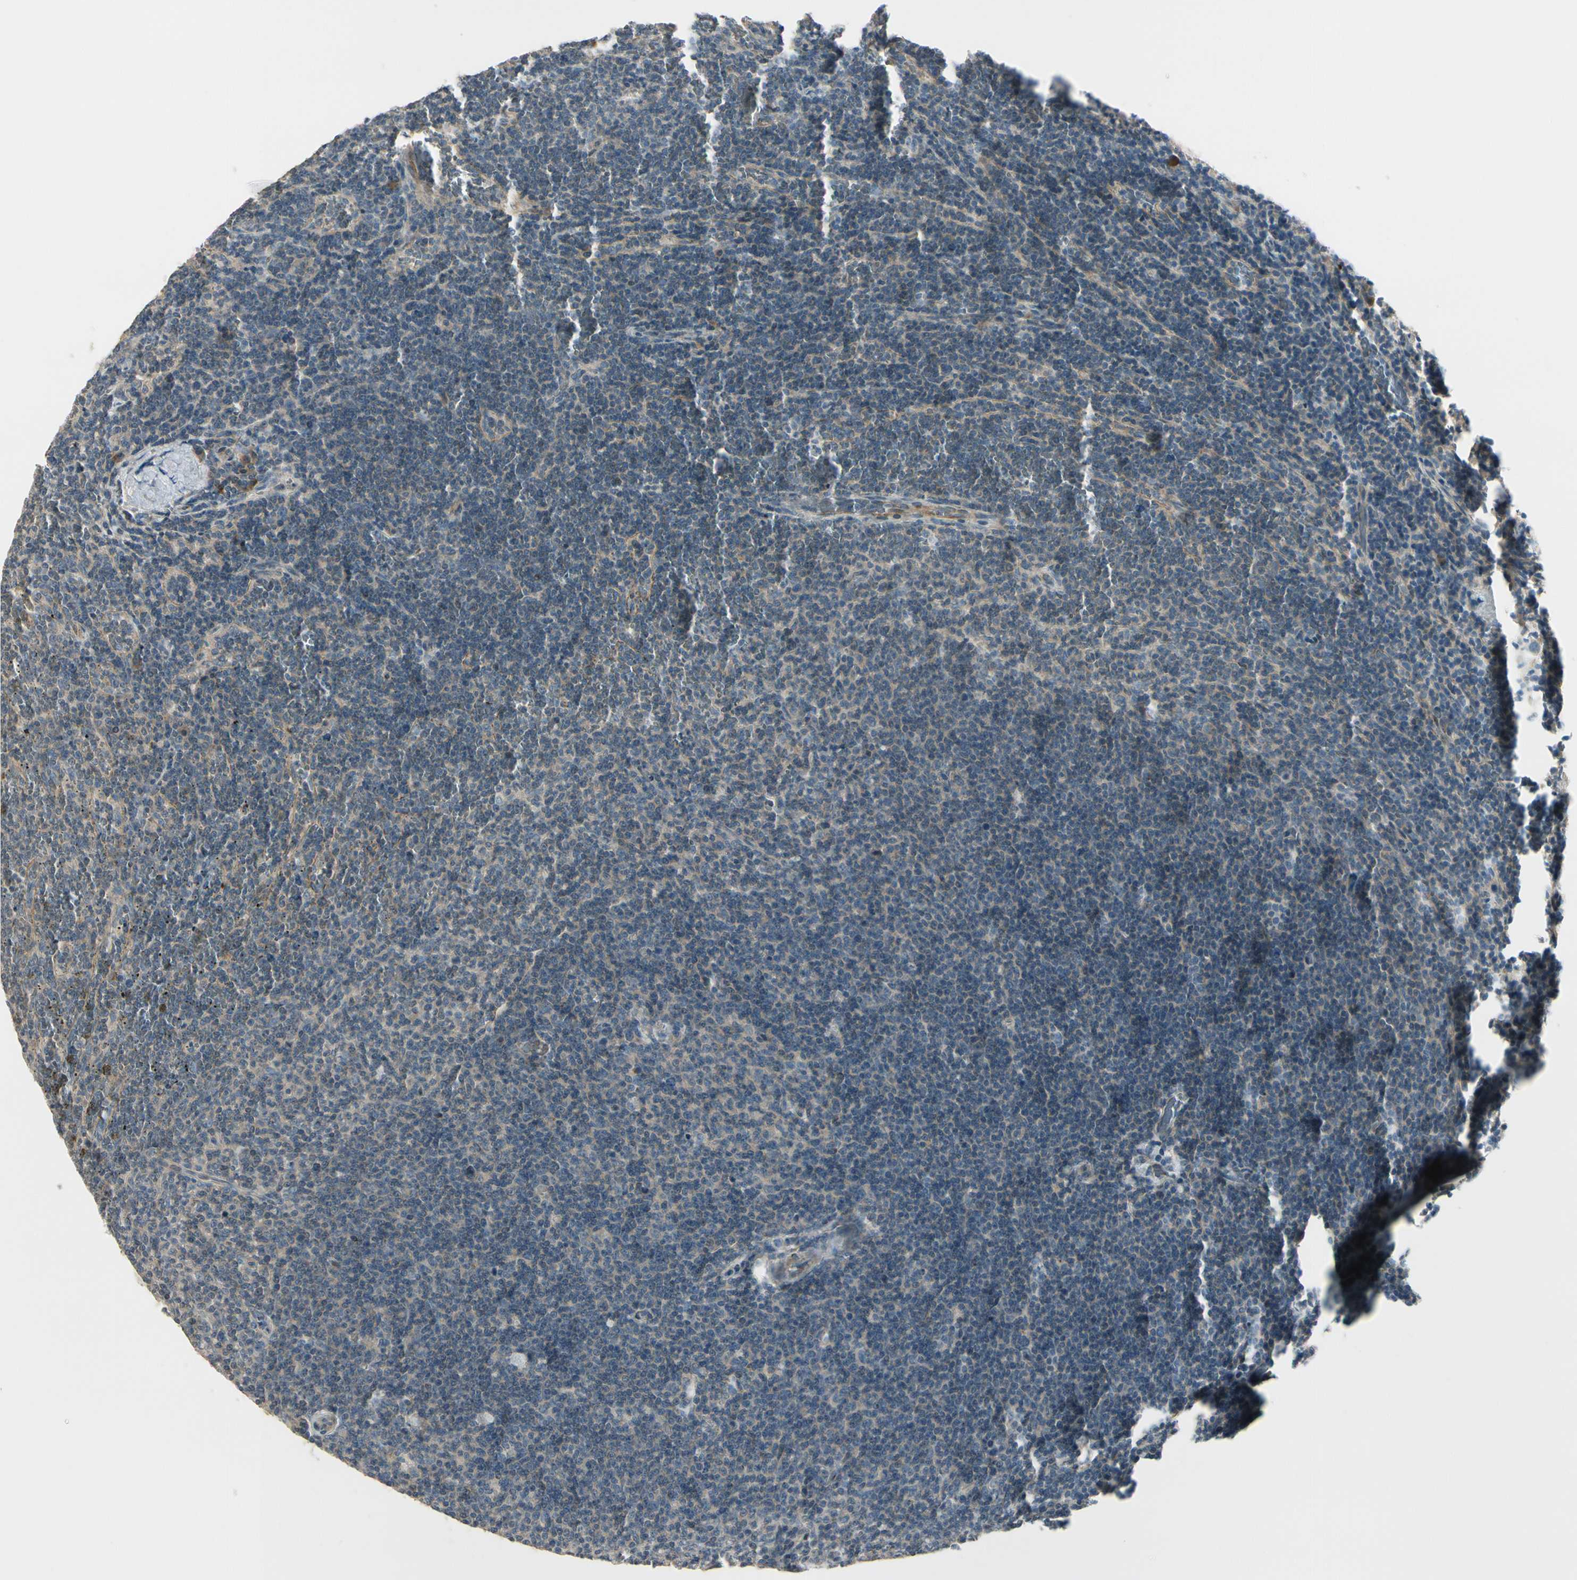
{"staining": {"intensity": "weak", "quantity": "25%-75%", "location": "cytoplasmic/membranous"}, "tissue": "lymphoma", "cell_type": "Tumor cells", "image_type": "cancer", "snomed": [{"axis": "morphology", "description": "Malignant lymphoma, non-Hodgkin's type, Low grade"}, {"axis": "topography", "description": "Spleen"}], "caption": "Immunohistochemical staining of human low-grade malignant lymphoma, non-Hodgkin's type displays low levels of weak cytoplasmic/membranous protein staining in approximately 25%-75% of tumor cells. (Stains: DAB in brown, nuclei in blue, Microscopy: brightfield microscopy at high magnification).", "gene": "PPP3CB", "patient": {"sex": "female", "age": 50}}